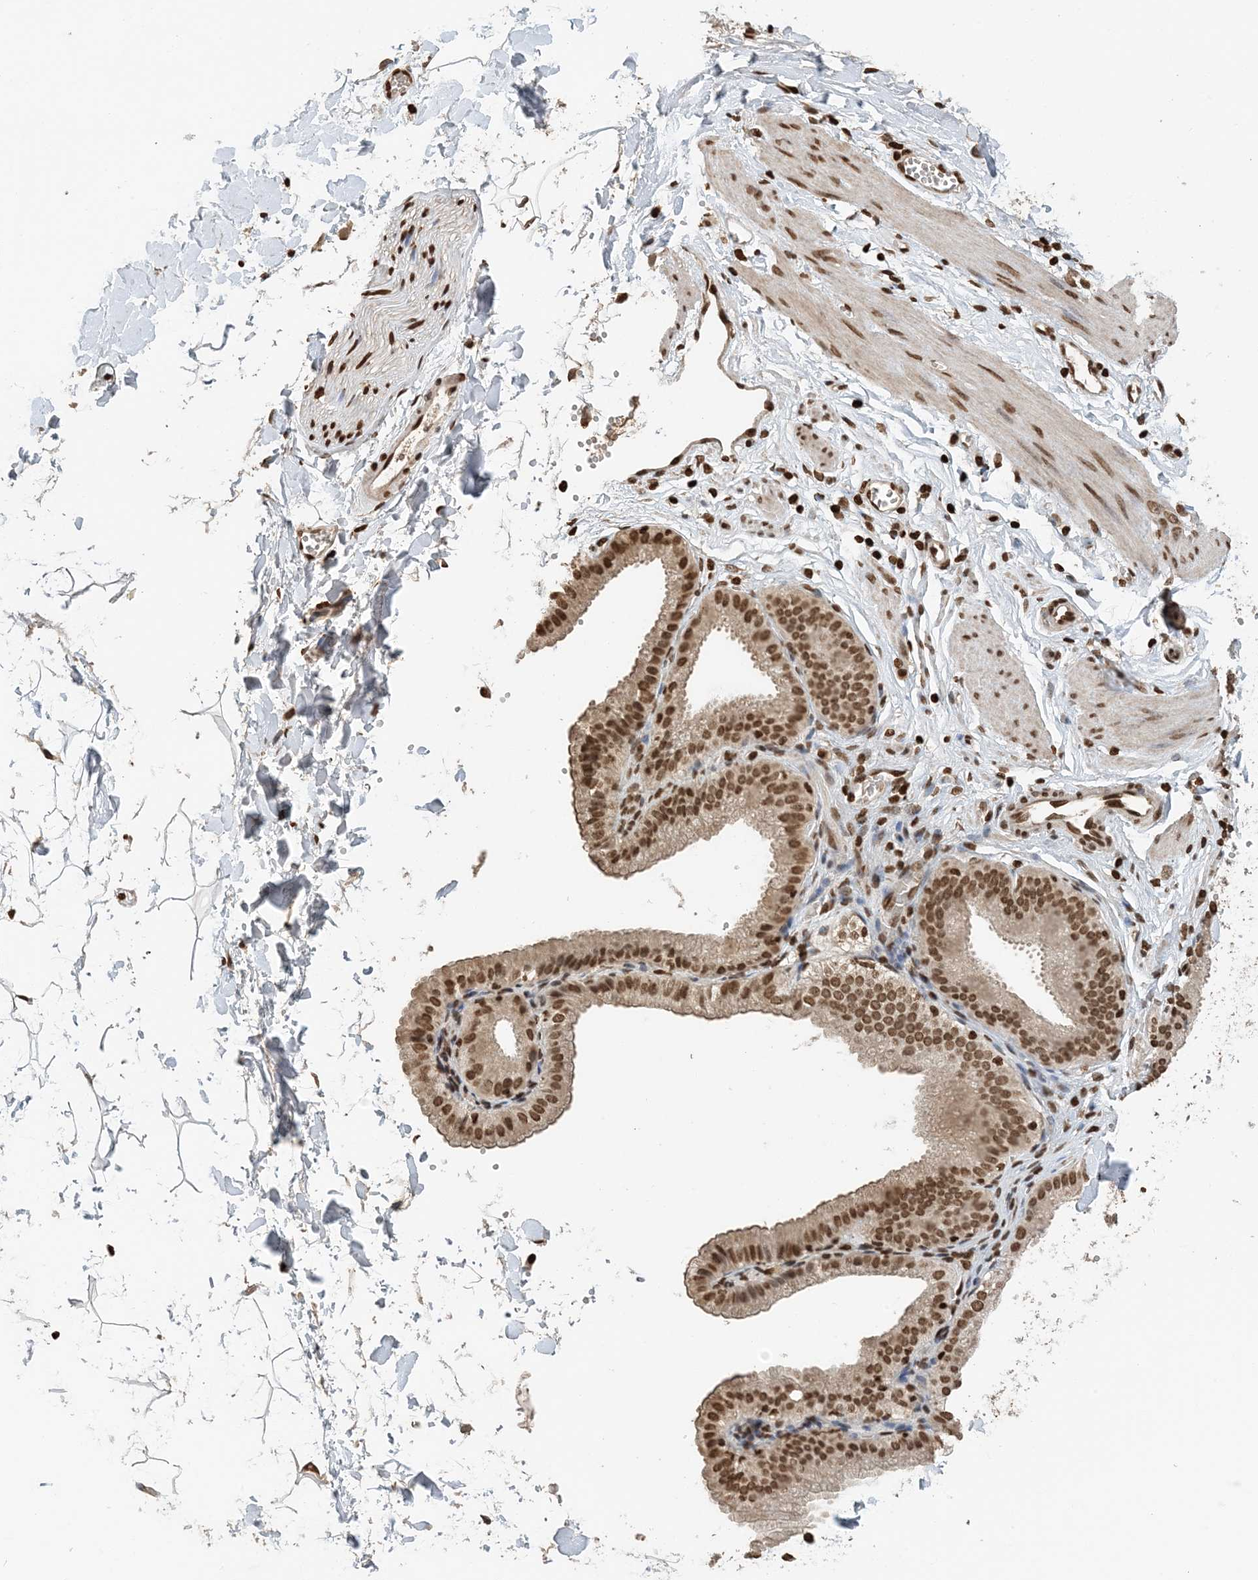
{"staining": {"intensity": "strong", "quantity": ">75%", "location": "nuclear"}, "tissue": "adipose tissue", "cell_type": "Adipocytes", "image_type": "normal", "snomed": [{"axis": "morphology", "description": "Normal tissue, NOS"}, {"axis": "topography", "description": "Gallbladder"}, {"axis": "topography", "description": "Peripheral nerve tissue"}], "caption": "Adipocytes reveal high levels of strong nuclear expression in approximately >75% of cells in normal human adipose tissue.", "gene": "H3", "patient": {"sex": "male", "age": 38}}